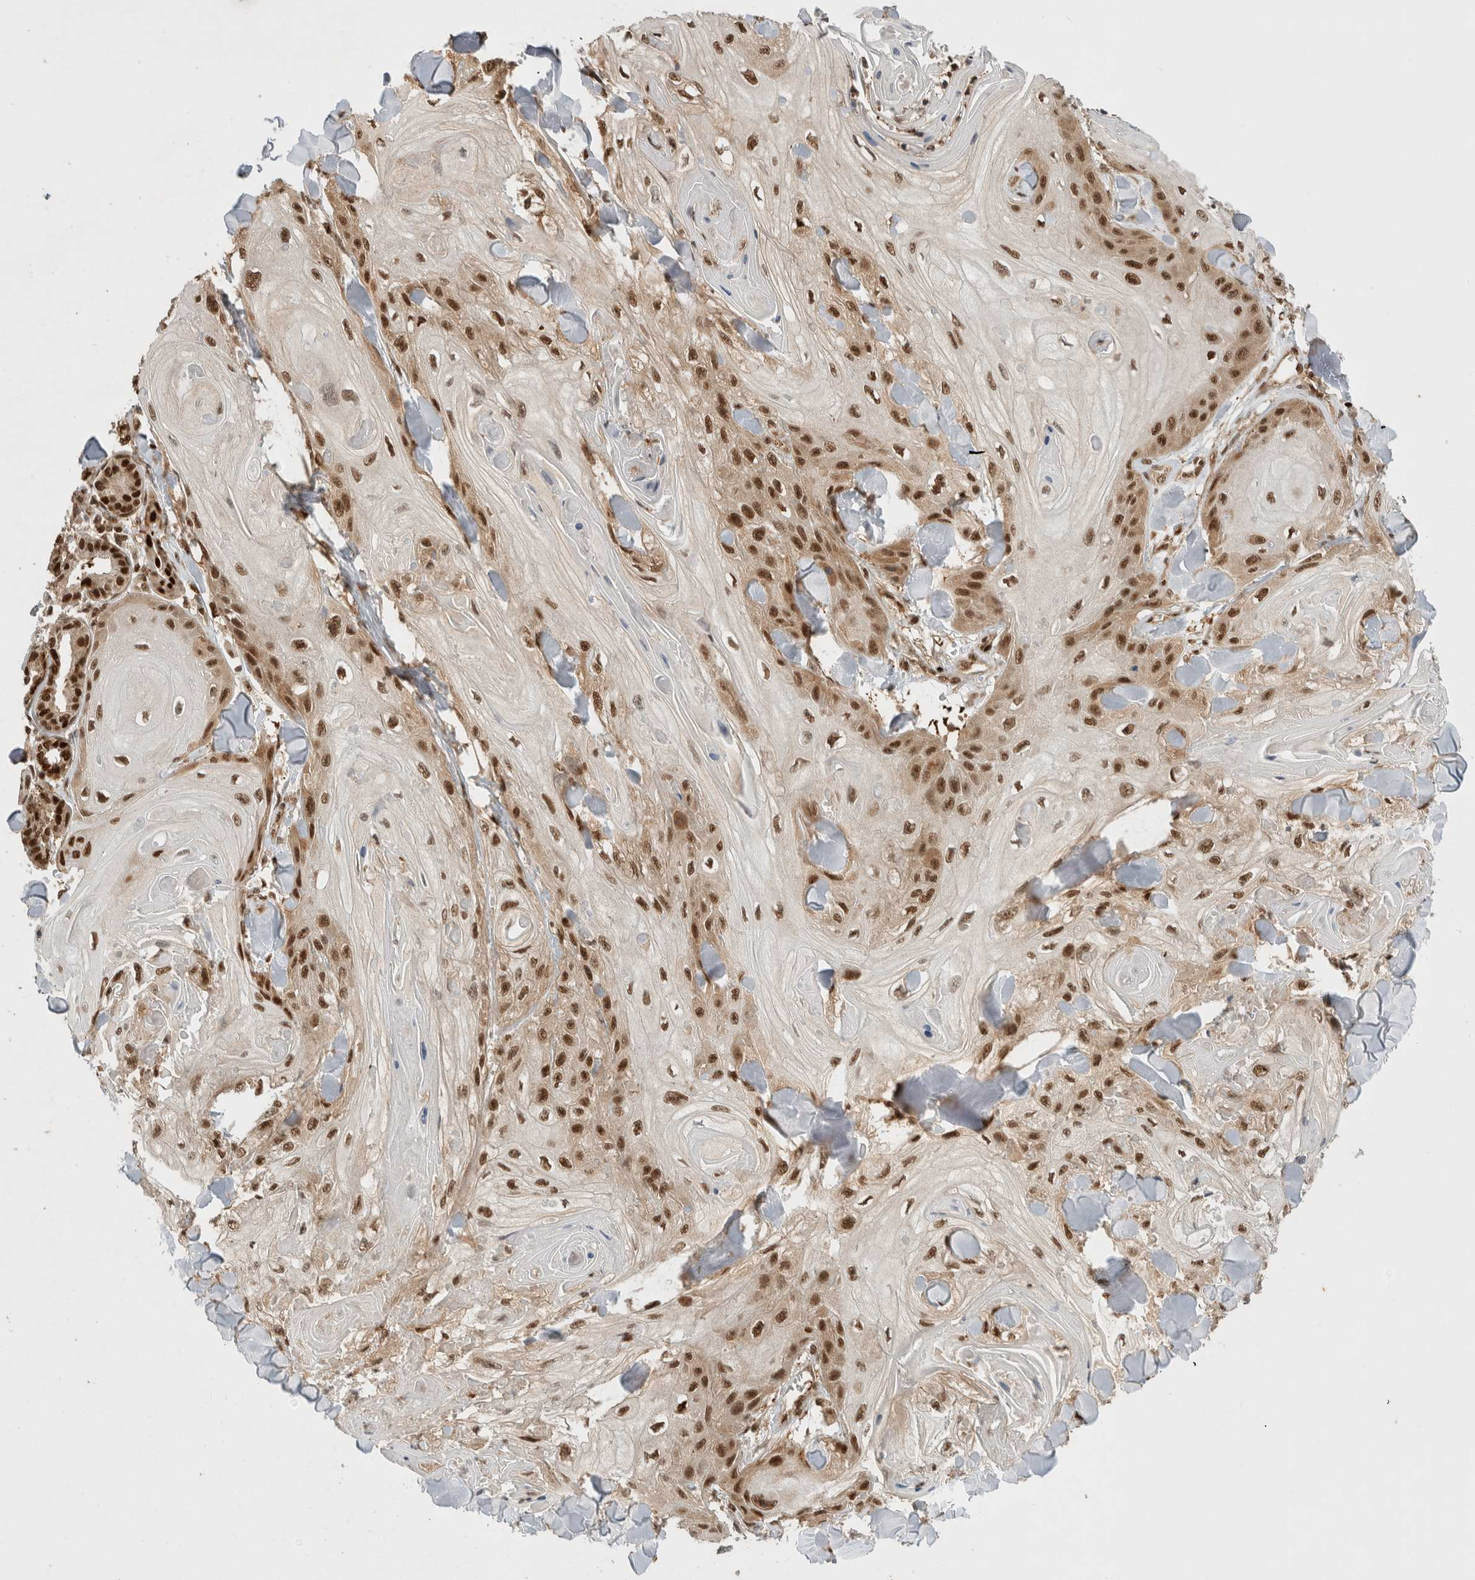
{"staining": {"intensity": "strong", "quantity": ">75%", "location": "nuclear"}, "tissue": "skin cancer", "cell_type": "Tumor cells", "image_type": "cancer", "snomed": [{"axis": "morphology", "description": "Squamous cell carcinoma, NOS"}, {"axis": "topography", "description": "Skin"}], "caption": "Human squamous cell carcinoma (skin) stained for a protein (brown) demonstrates strong nuclear positive staining in approximately >75% of tumor cells.", "gene": "SNRNP40", "patient": {"sex": "male", "age": 74}}